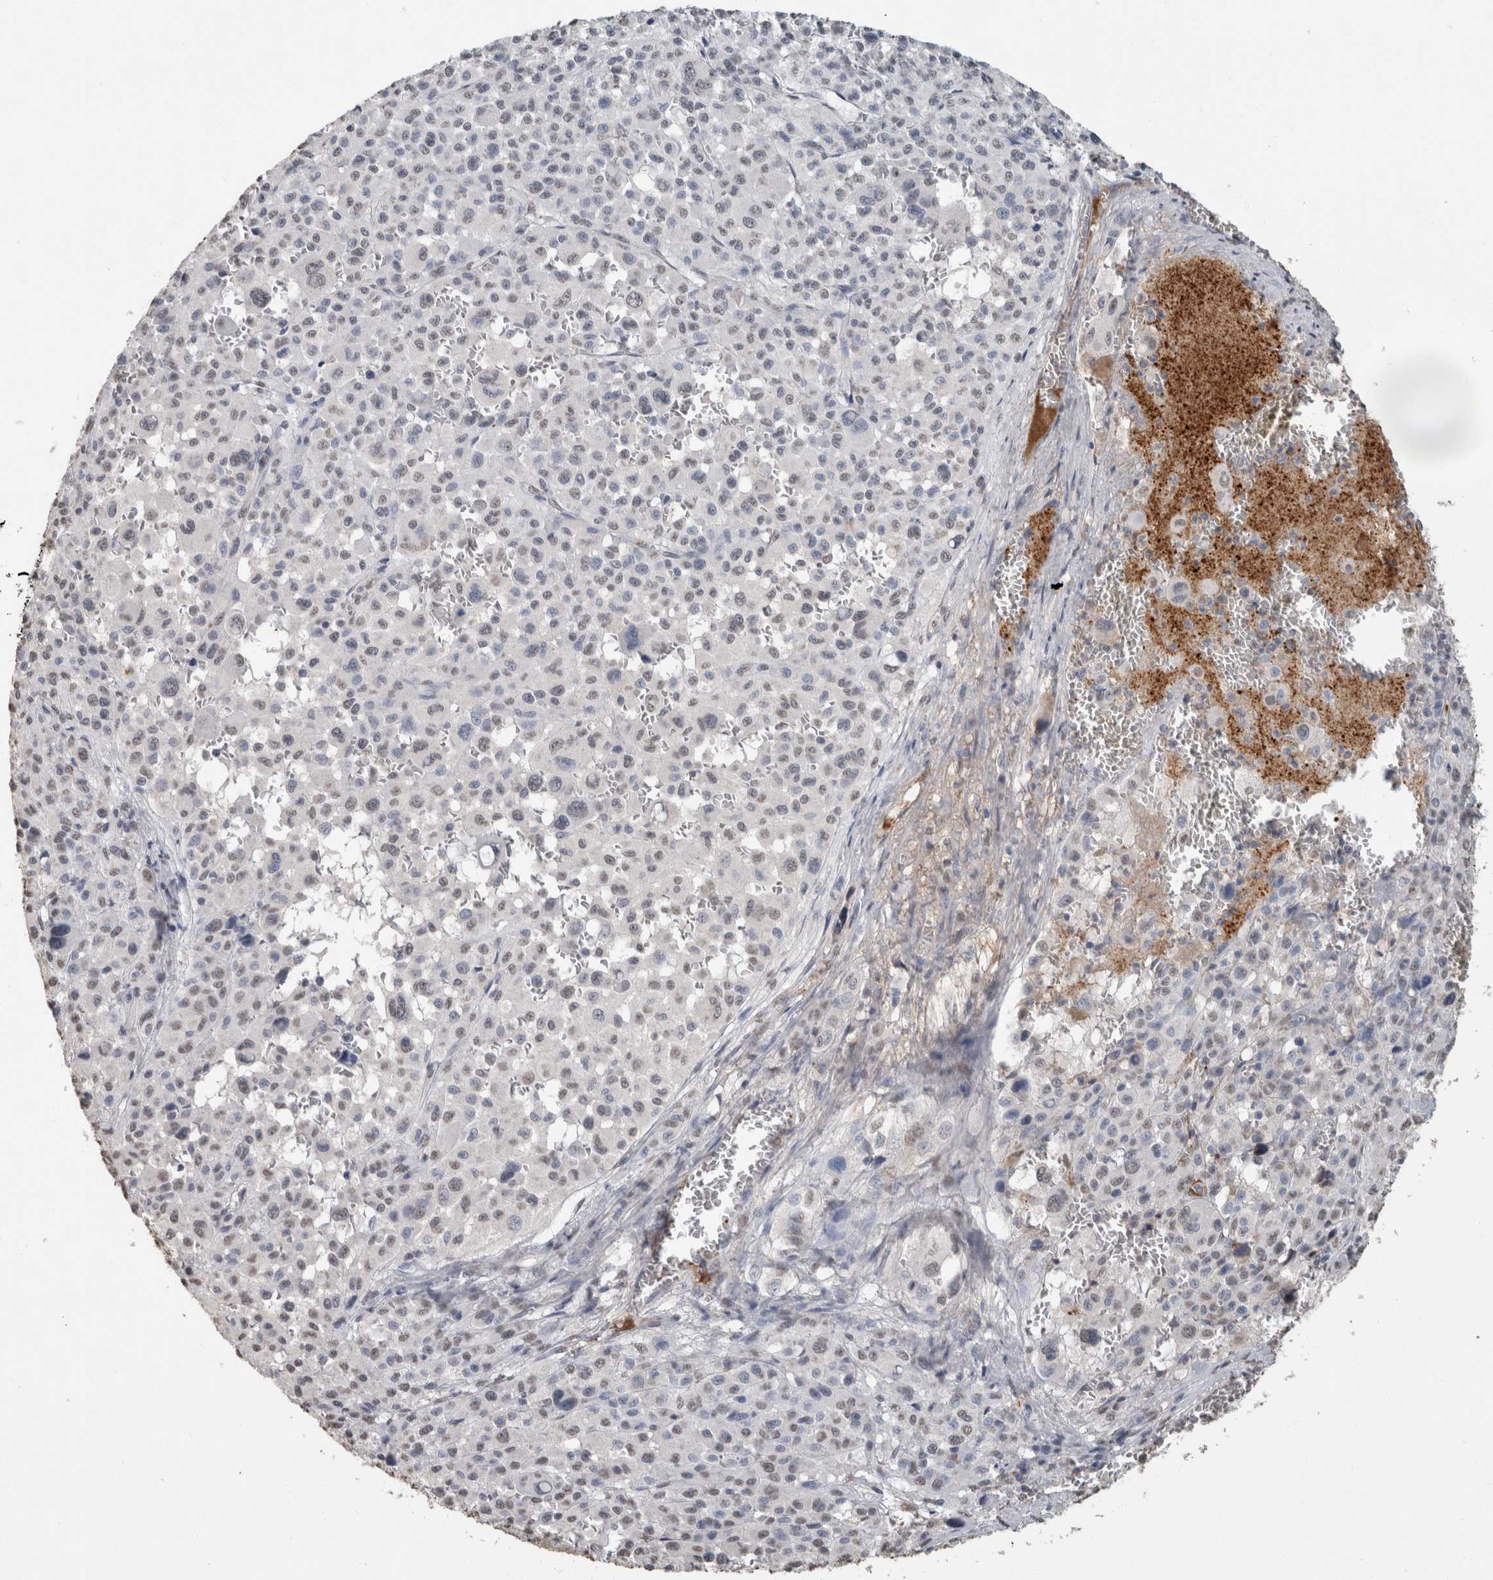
{"staining": {"intensity": "negative", "quantity": "none", "location": "none"}, "tissue": "melanoma", "cell_type": "Tumor cells", "image_type": "cancer", "snomed": [{"axis": "morphology", "description": "Malignant melanoma, Metastatic site"}, {"axis": "topography", "description": "Skin"}], "caption": "High magnification brightfield microscopy of melanoma stained with DAB (3,3'-diaminobenzidine) (brown) and counterstained with hematoxylin (blue): tumor cells show no significant positivity. (DAB IHC, high magnification).", "gene": "LTBP1", "patient": {"sex": "female", "age": 74}}